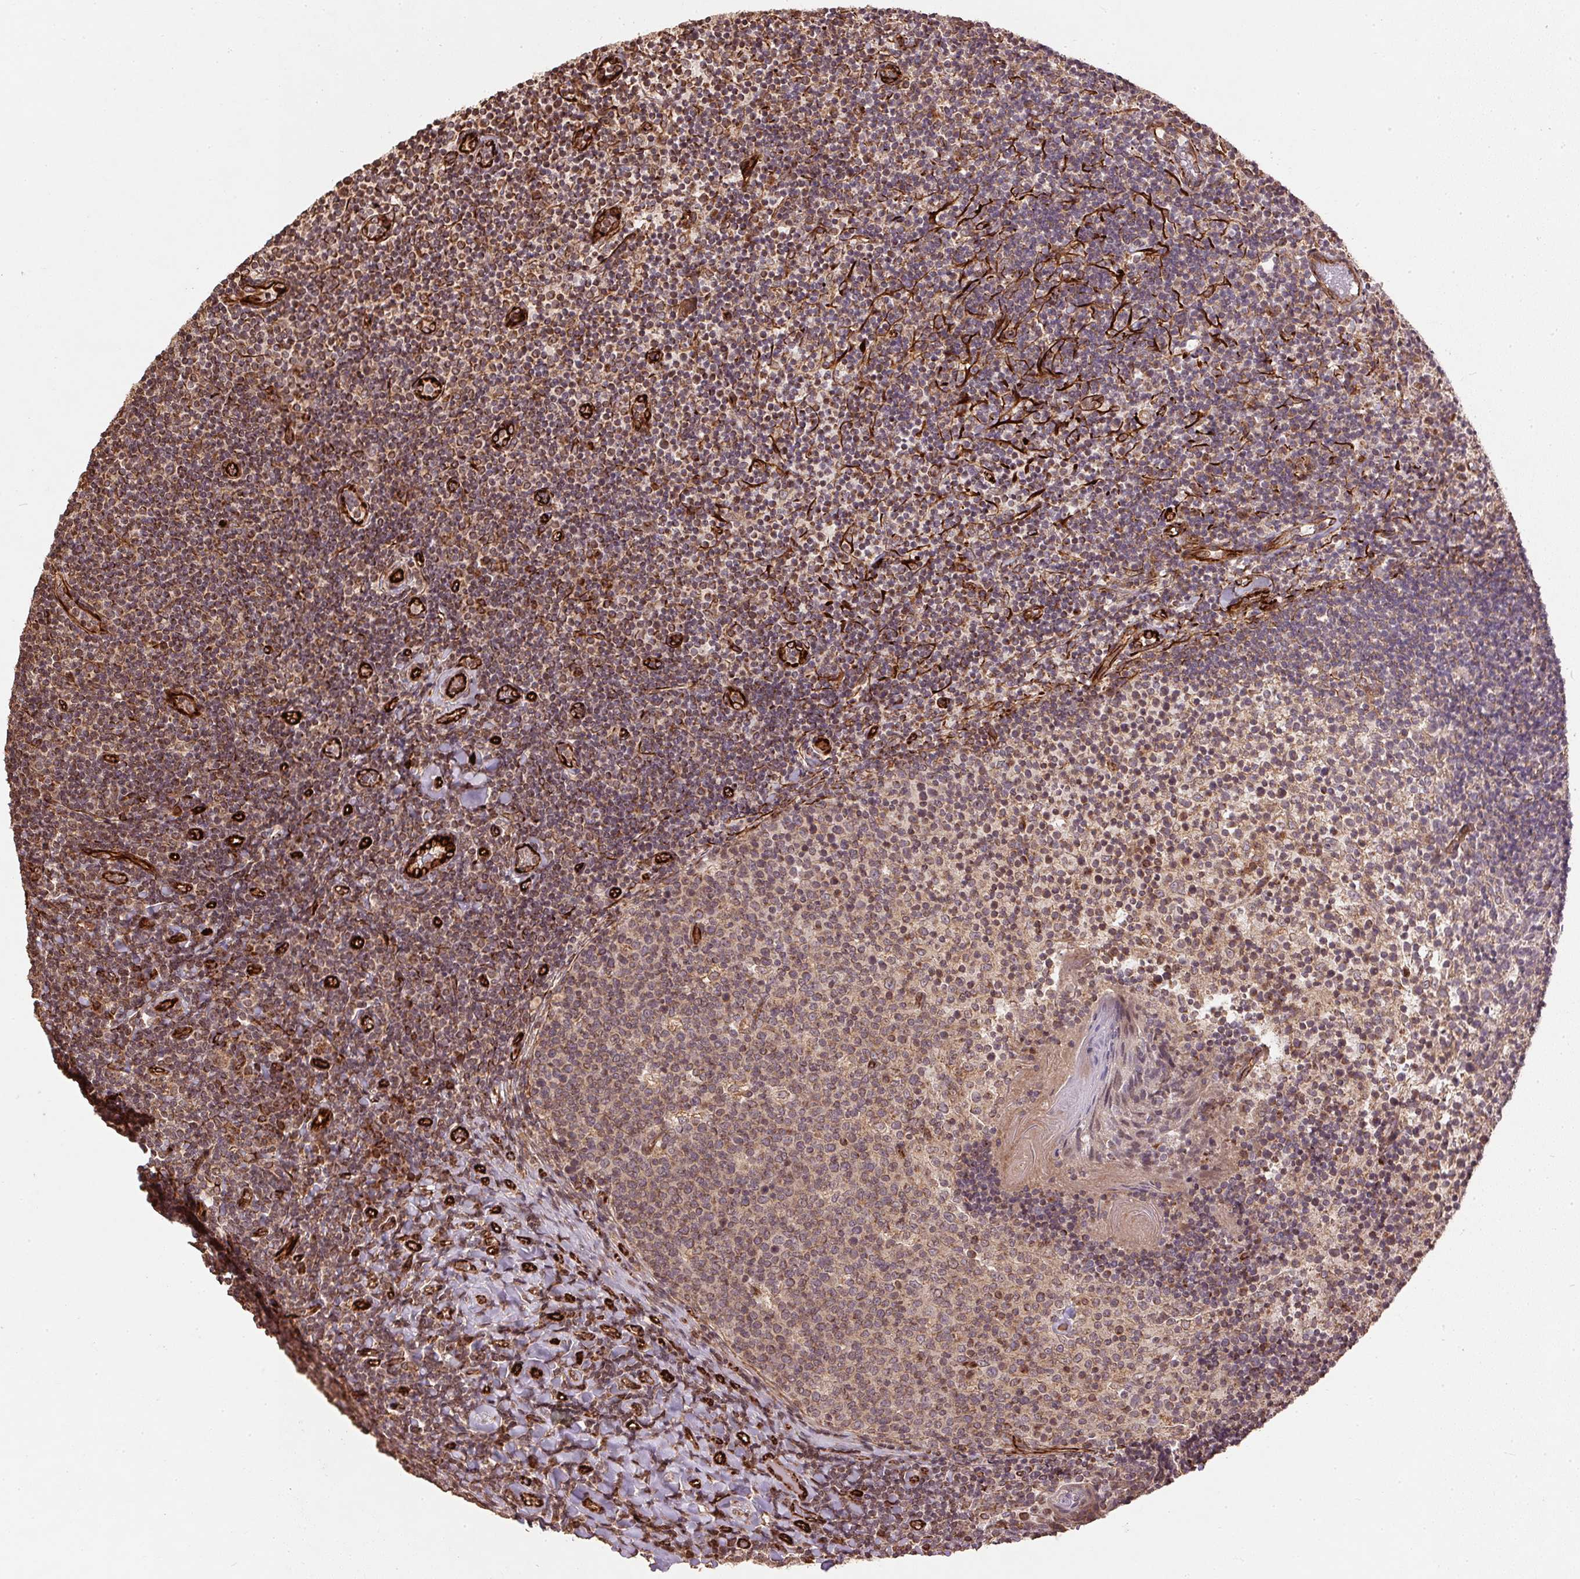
{"staining": {"intensity": "weak", "quantity": "25%-75%", "location": "cytoplasmic/membranous"}, "tissue": "tonsil", "cell_type": "Germinal center cells", "image_type": "normal", "snomed": [{"axis": "morphology", "description": "Normal tissue, NOS"}, {"axis": "topography", "description": "Tonsil"}], "caption": "IHC (DAB (3,3'-diaminobenzidine)) staining of normal human tonsil exhibits weak cytoplasmic/membranous protein staining in about 25%-75% of germinal center cells.", "gene": "SPRED2", "patient": {"sex": "female", "age": 10}}